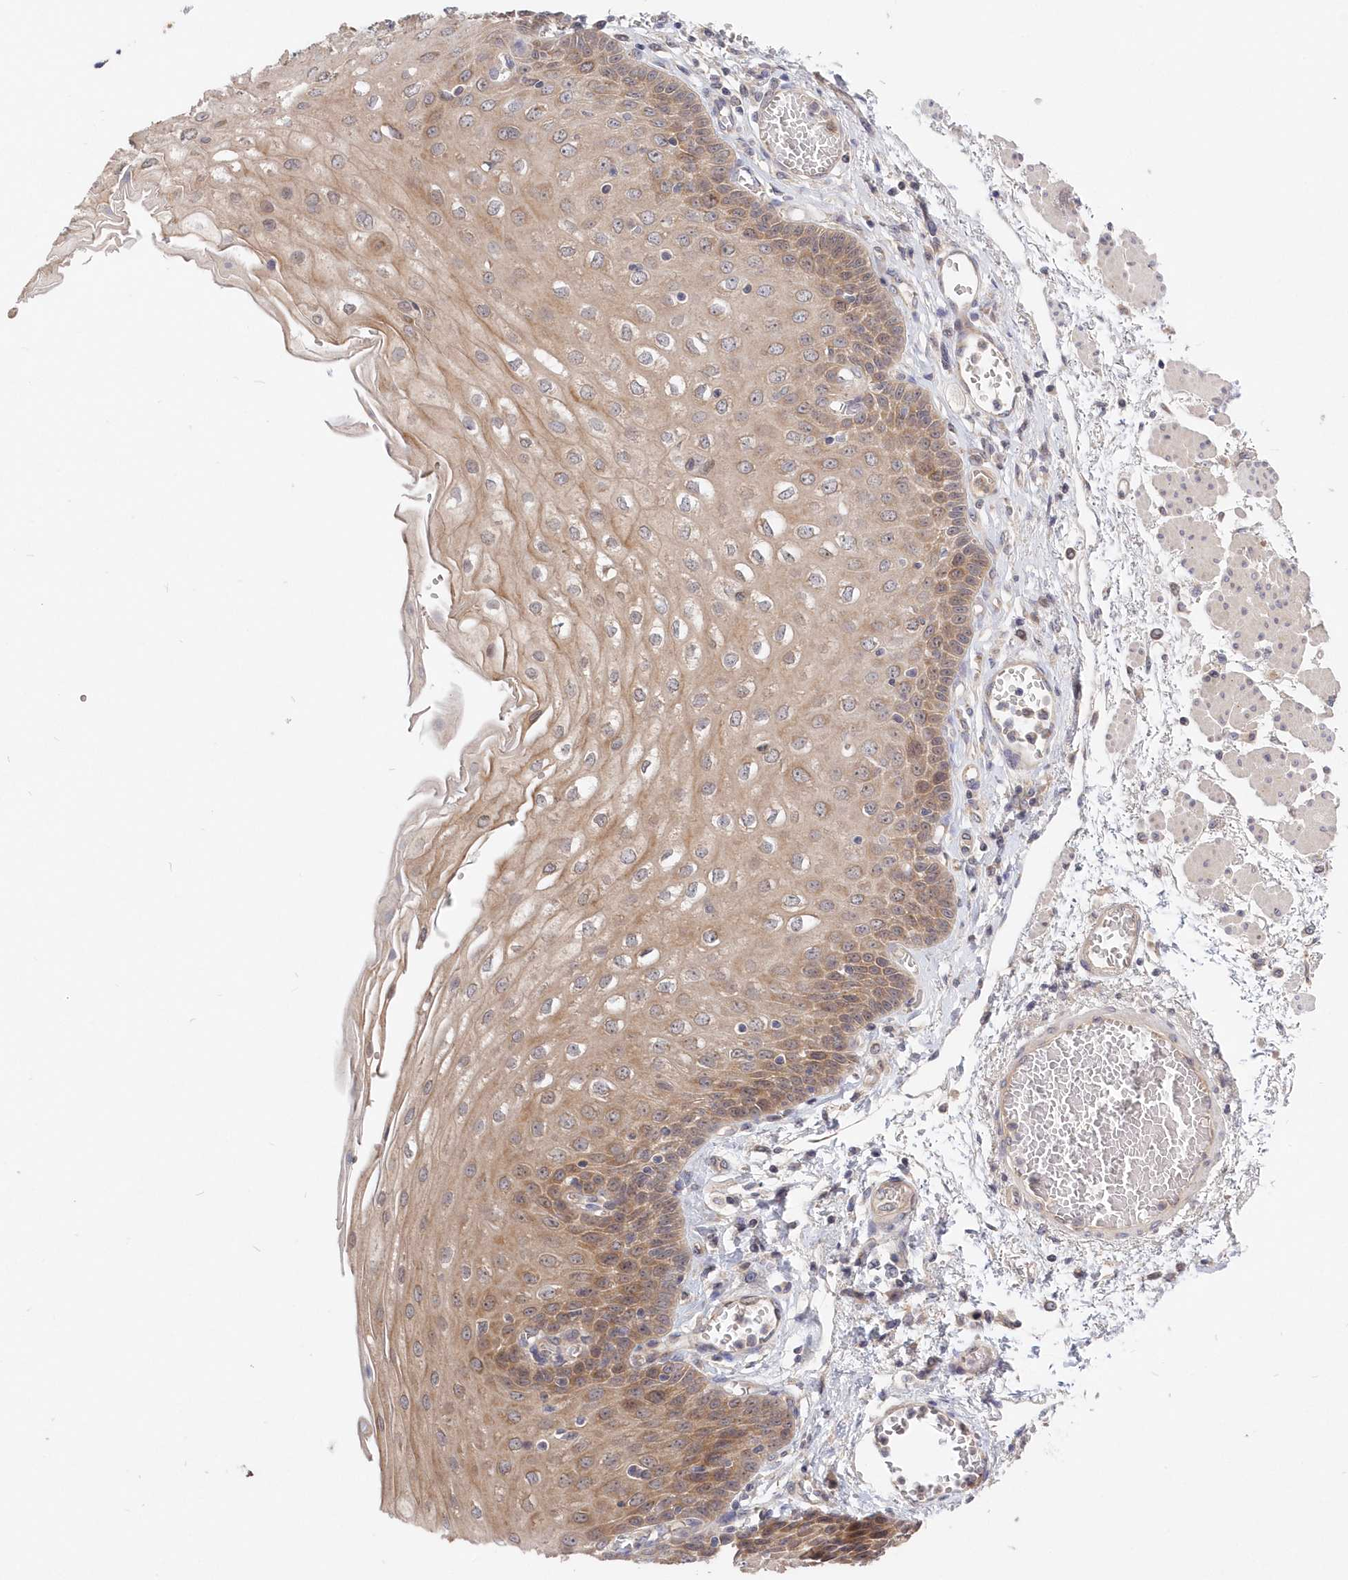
{"staining": {"intensity": "moderate", "quantity": ">75%", "location": "cytoplasmic/membranous"}, "tissue": "esophagus", "cell_type": "Squamous epithelial cells", "image_type": "normal", "snomed": [{"axis": "morphology", "description": "Normal tissue, NOS"}, {"axis": "topography", "description": "Esophagus"}], "caption": "Protein staining displays moderate cytoplasmic/membranous positivity in about >75% of squamous epithelial cells in benign esophagus. The protein of interest is shown in brown color, while the nuclei are stained blue.", "gene": "KATNA1", "patient": {"sex": "male", "age": 81}}